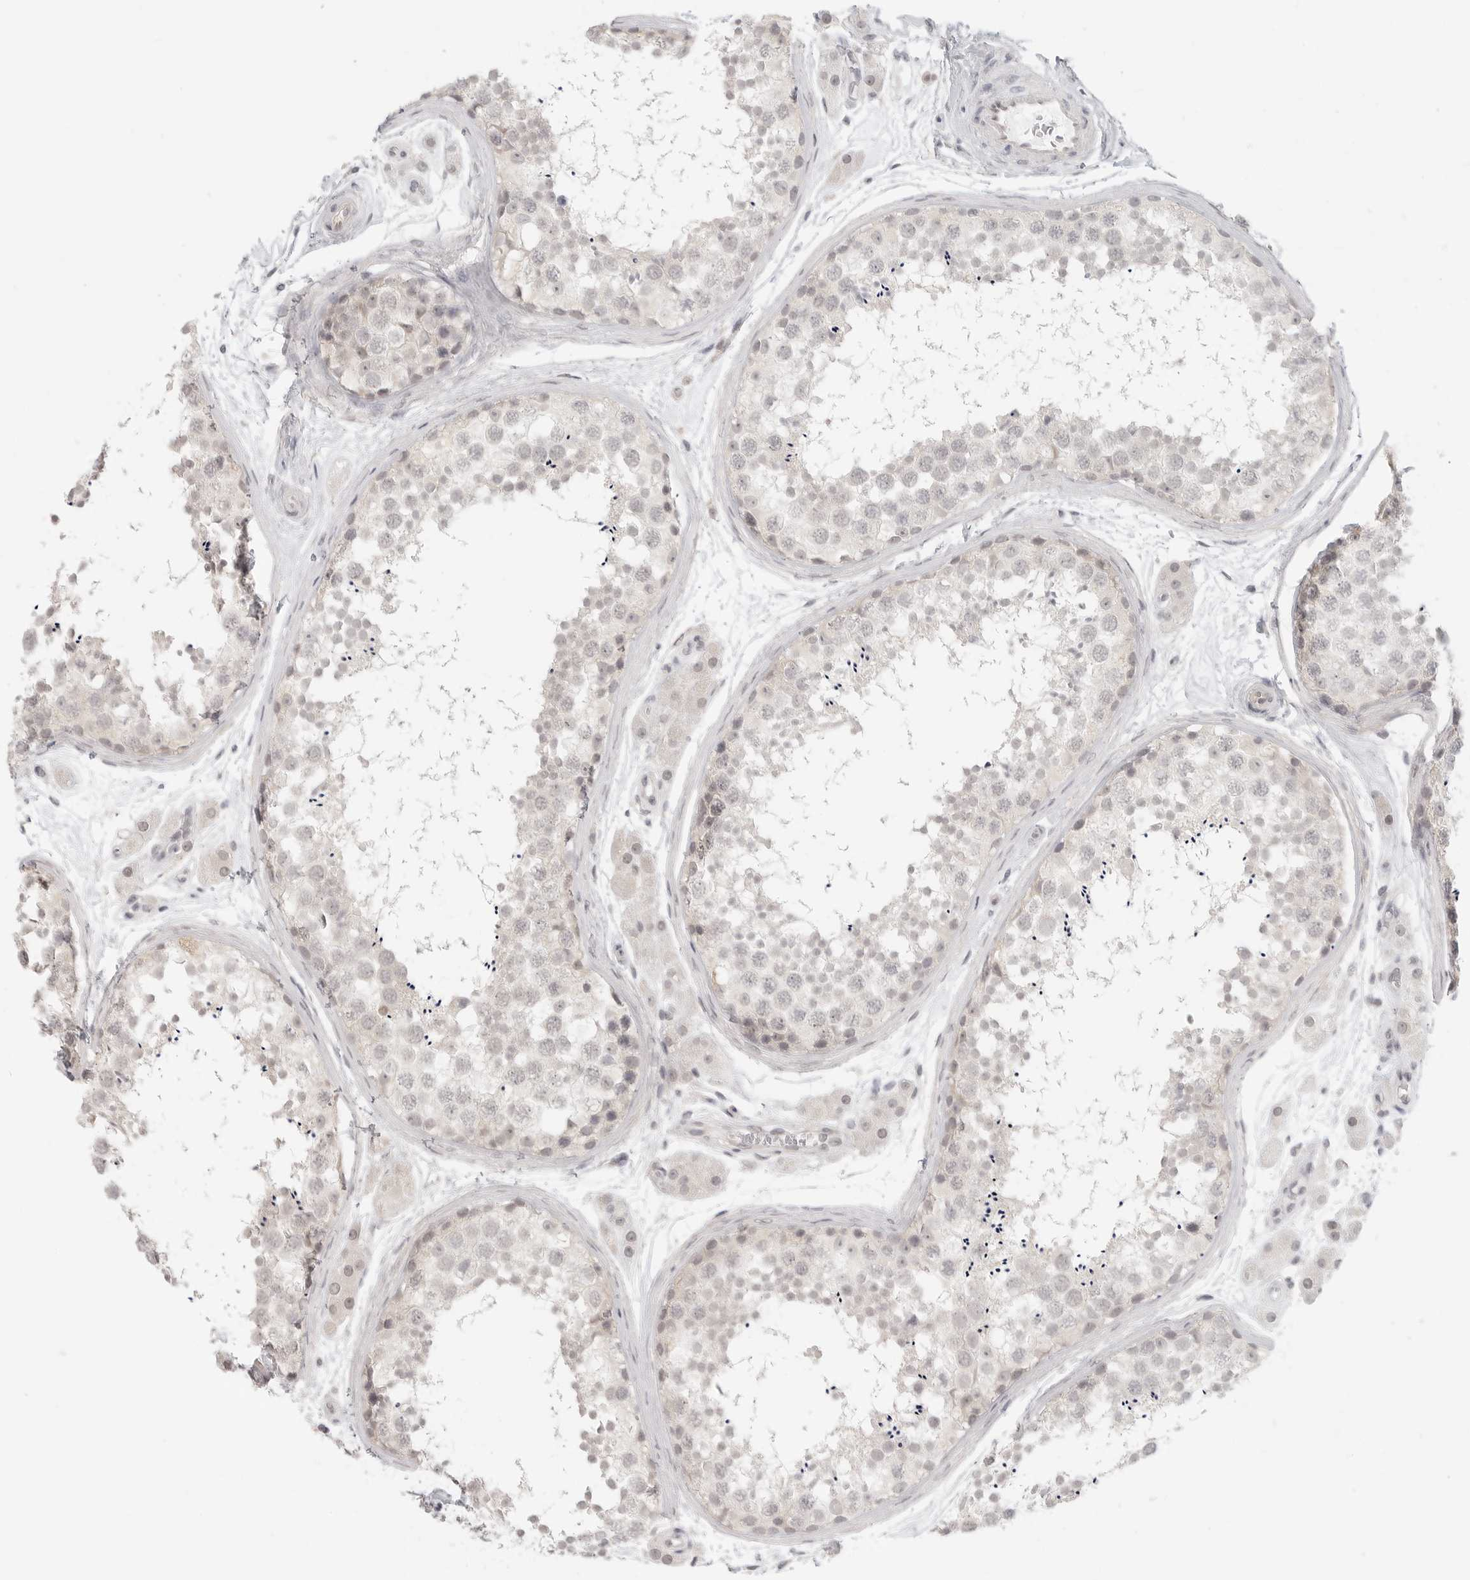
{"staining": {"intensity": "negative", "quantity": "none", "location": "none"}, "tissue": "testis", "cell_type": "Cells in seminiferous ducts", "image_type": "normal", "snomed": [{"axis": "morphology", "description": "Normal tissue, NOS"}, {"axis": "topography", "description": "Testis"}], "caption": "Immunohistochemistry of normal human testis shows no expression in cells in seminiferous ducts.", "gene": "KLK11", "patient": {"sex": "male", "age": 56}}